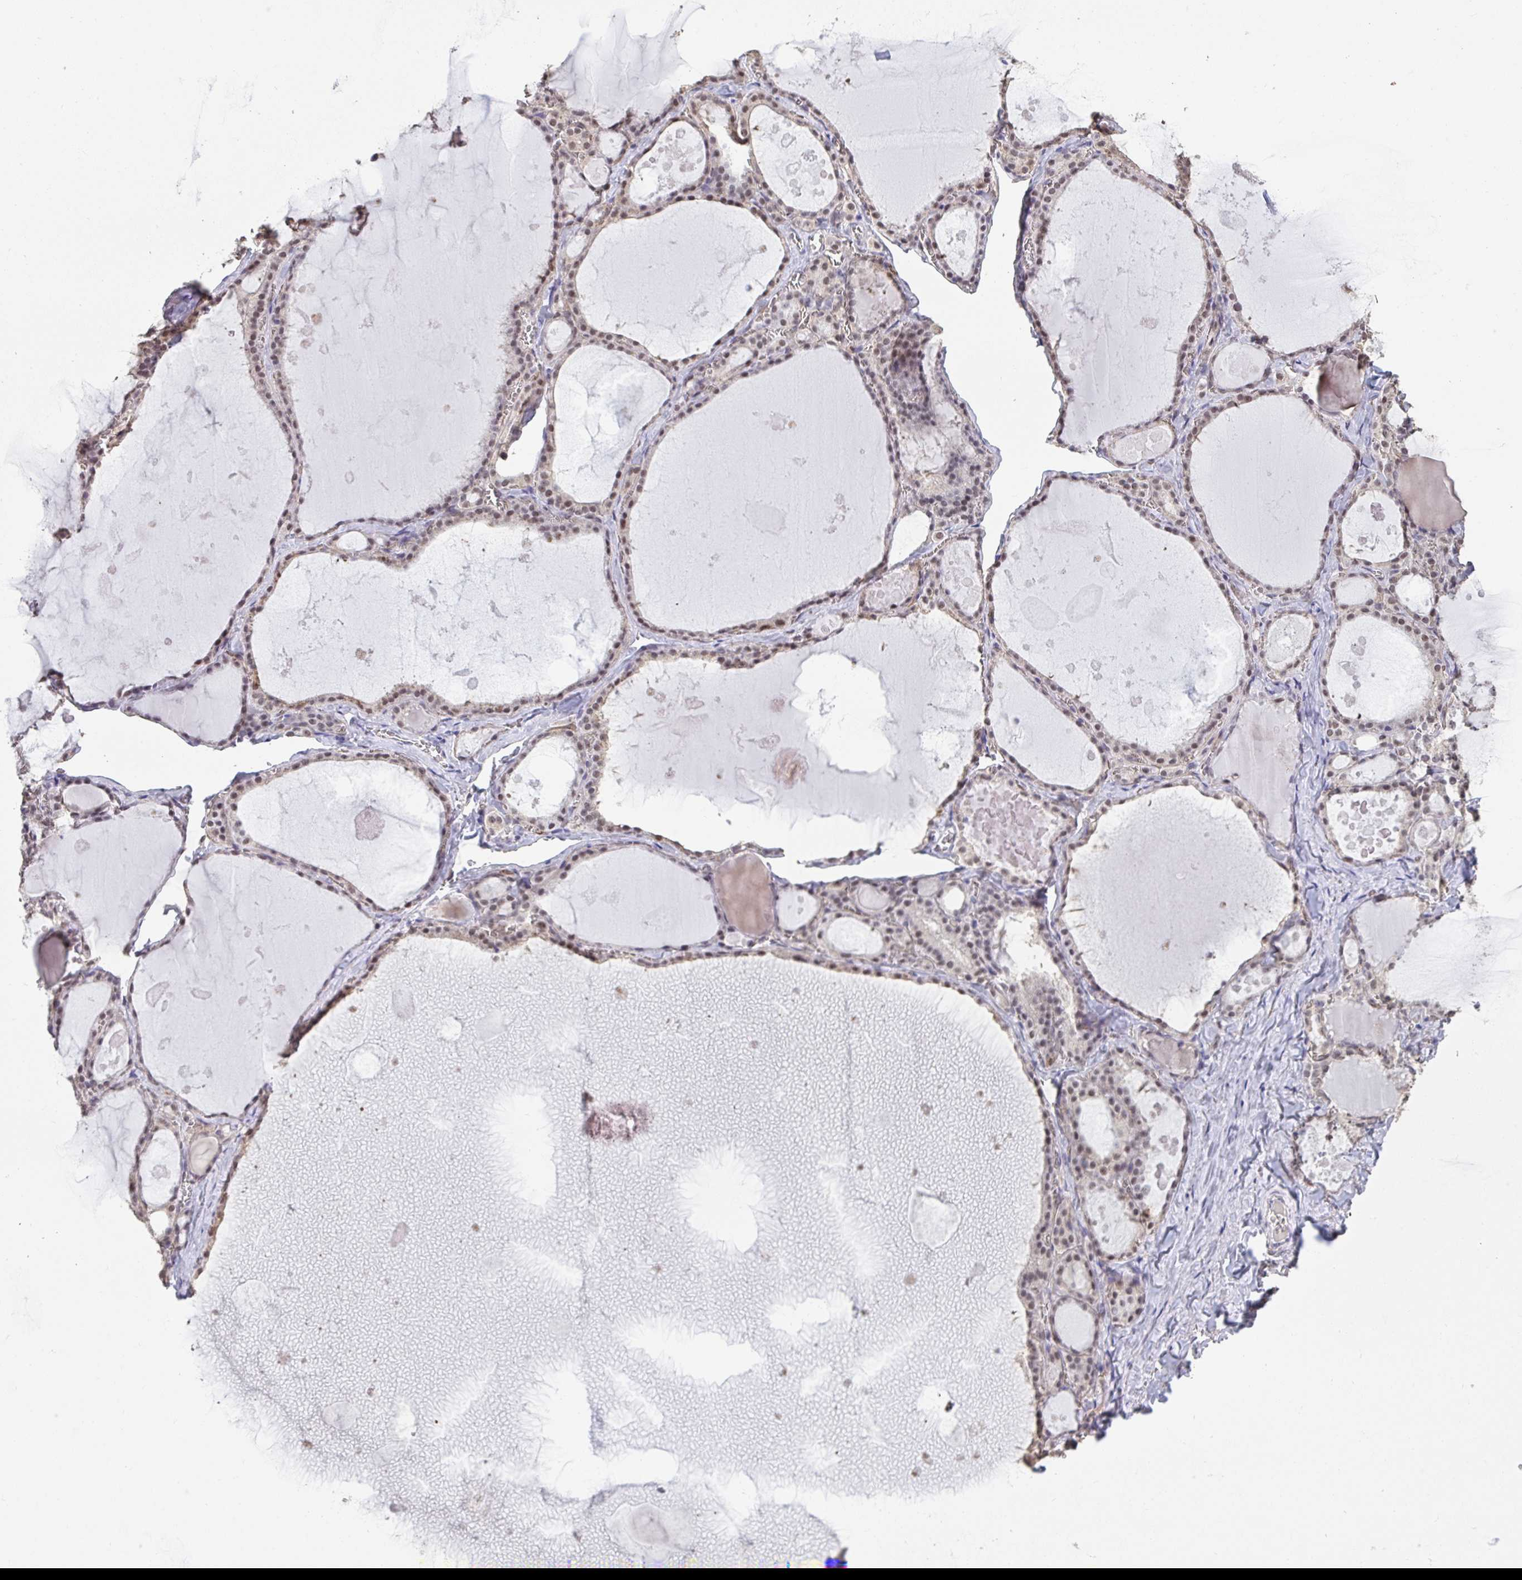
{"staining": {"intensity": "moderate", "quantity": ">75%", "location": "nuclear"}, "tissue": "thyroid gland", "cell_type": "Glandular cells", "image_type": "normal", "snomed": [{"axis": "morphology", "description": "Normal tissue, NOS"}, {"axis": "topography", "description": "Thyroid gland"}], "caption": "An IHC photomicrograph of normal tissue is shown. Protein staining in brown labels moderate nuclear positivity in thyroid gland within glandular cells. (DAB IHC with brightfield microscopy, high magnification).", "gene": "SENP3", "patient": {"sex": "male", "age": 56}}